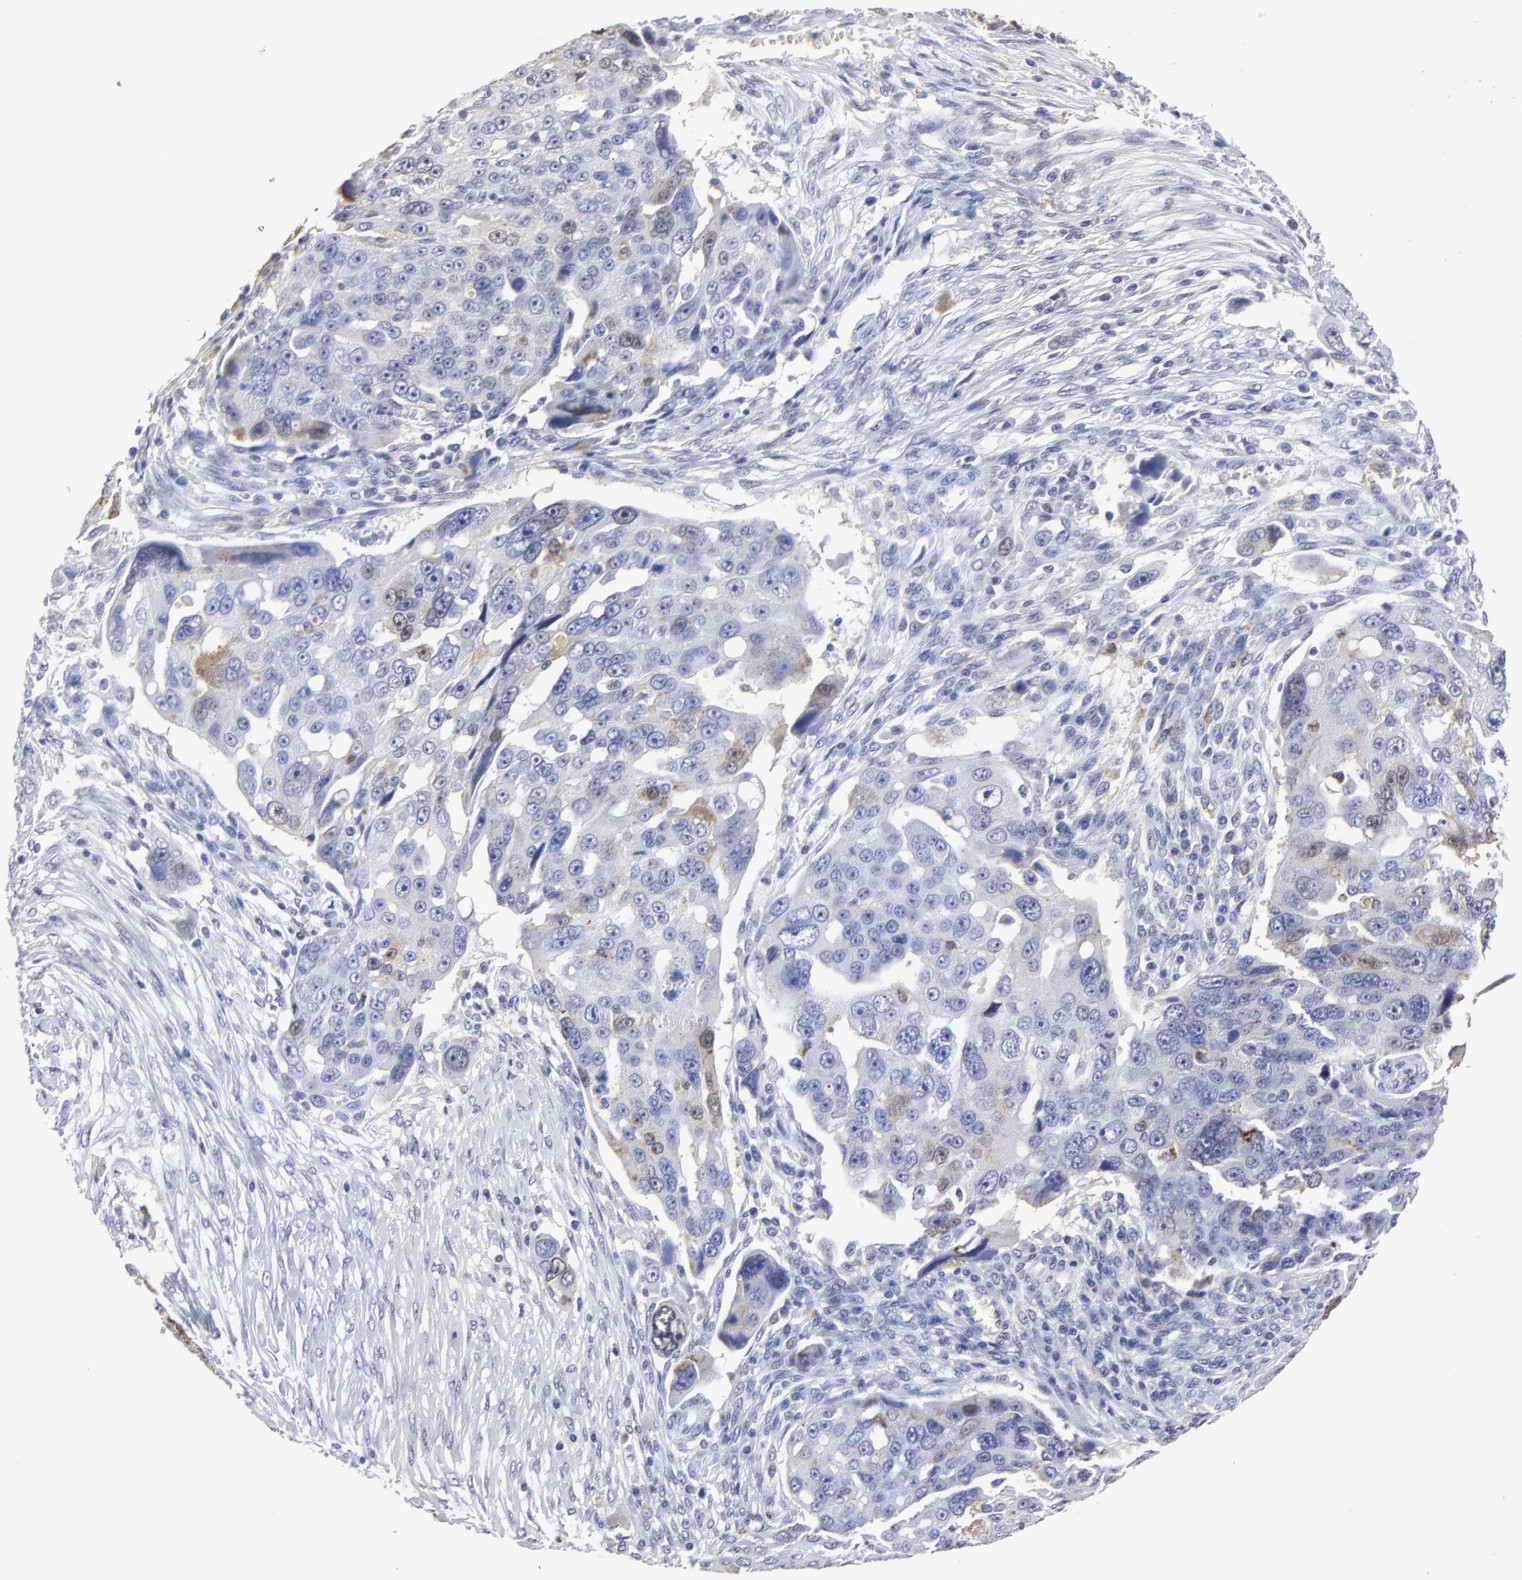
{"staining": {"intensity": "moderate", "quantity": "<25%", "location": "cytoplasmic/membranous,nuclear"}, "tissue": "ovarian cancer", "cell_type": "Tumor cells", "image_type": "cancer", "snomed": [{"axis": "morphology", "description": "Carcinoma, endometroid"}, {"axis": "topography", "description": "Ovary"}], "caption": "DAB immunohistochemical staining of ovarian cancer reveals moderate cytoplasmic/membranous and nuclear protein positivity in about <25% of tumor cells.", "gene": "SMARCA1", "patient": {"sex": "female", "age": 75}}